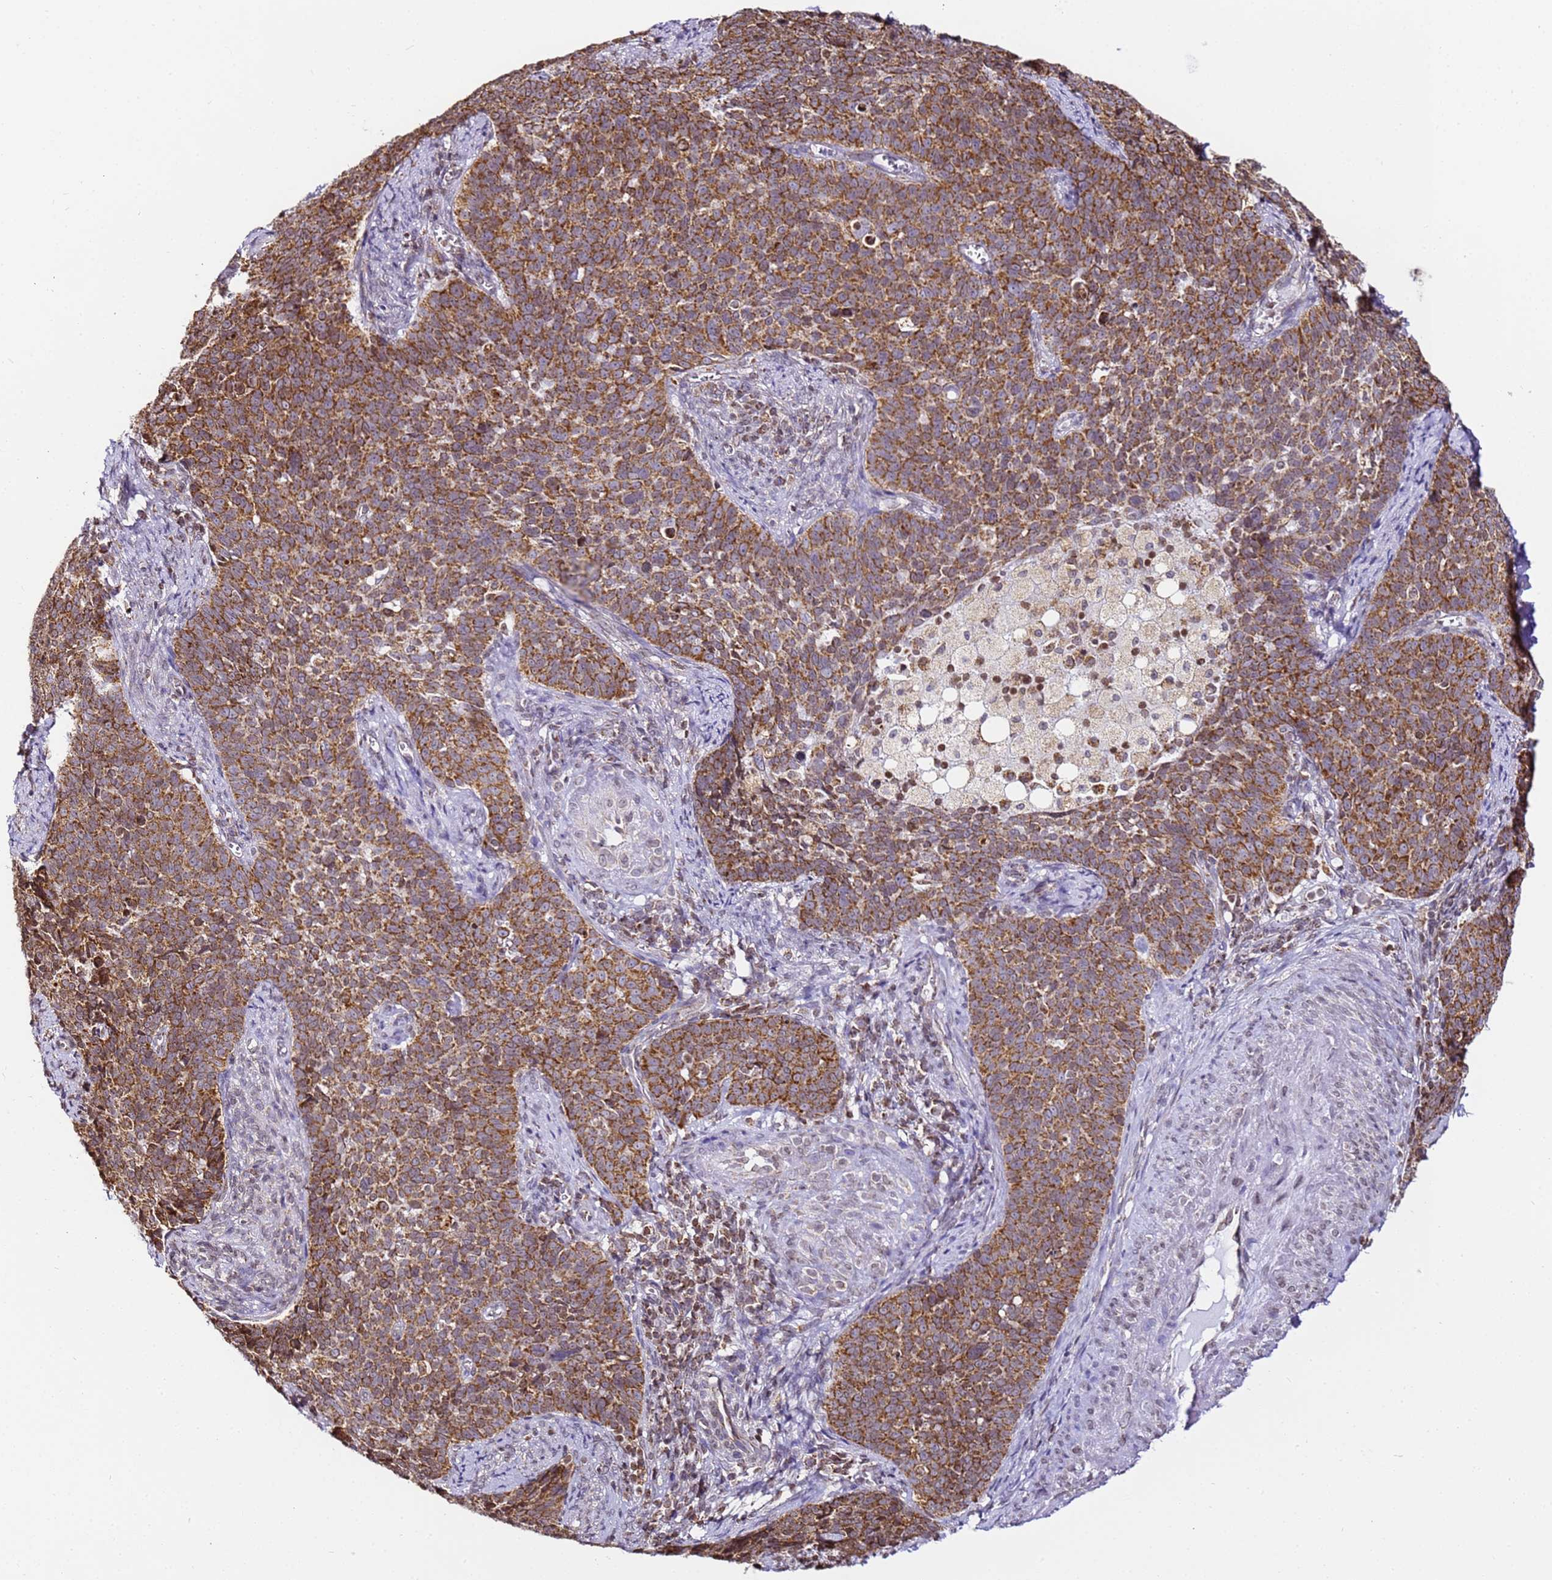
{"staining": {"intensity": "strong", "quantity": ">75%", "location": "cytoplasmic/membranous"}, "tissue": "cervical cancer", "cell_type": "Tumor cells", "image_type": "cancer", "snomed": [{"axis": "morphology", "description": "Squamous cell carcinoma, NOS"}, {"axis": "topography", "description": "Cervix"}], "caption": "A high-resolution photomicrograph shows immunohistochemistry staining of cervical cancer, which displays strong cytoplasmic/membranous staining in about >75% of tumor cells.", "gene": "HSPE1", "patient": {"sex": "female", "age": 39}}